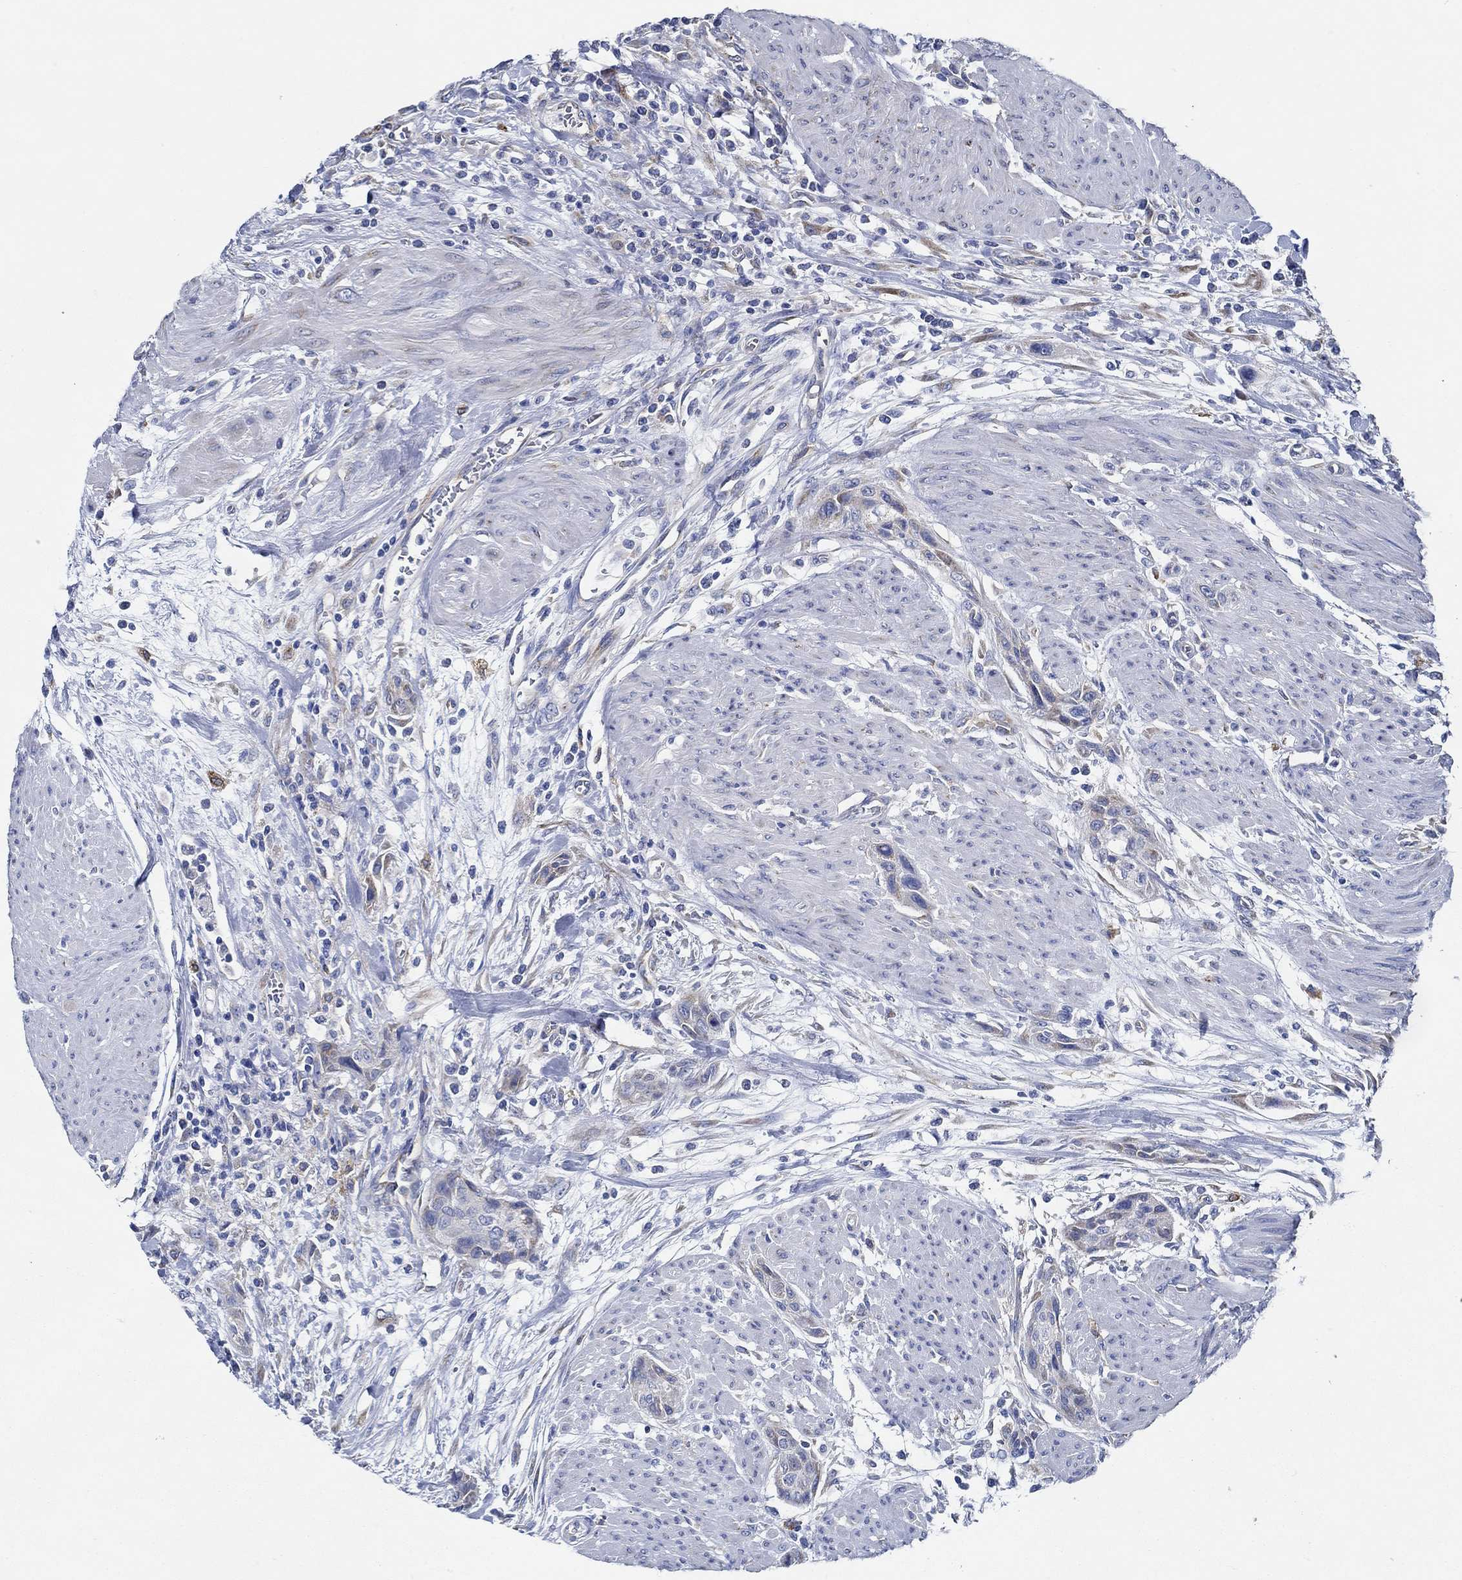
{"staining": {"intensity": "weak", "quantity": "<25%", "location": "cytoplasmic/membranous"}, "tissue": "urothelial cancer", "cell_type": "Tumor cells", "image_type": "cancer", "snomed": [{"axis": "morphology", "description": "Urothelial carcinoma, High grade"}, {"axis": "topography", "description": "Urinary bladder"}], "caption": "Immunohistochemistry (IHC) histopathology image of urothelial cancer stained for a protein (brown), which displays no staining in tumor cells. The staining was performed using DAB (3,3'-diaminobenzidine) to visualize the protein expression in brown, while the nuclei were stained in blue with hematoxylin (Magnification: 20x).", "gene": "HECW2", "patient": {"sex": "male", "age": 35}}